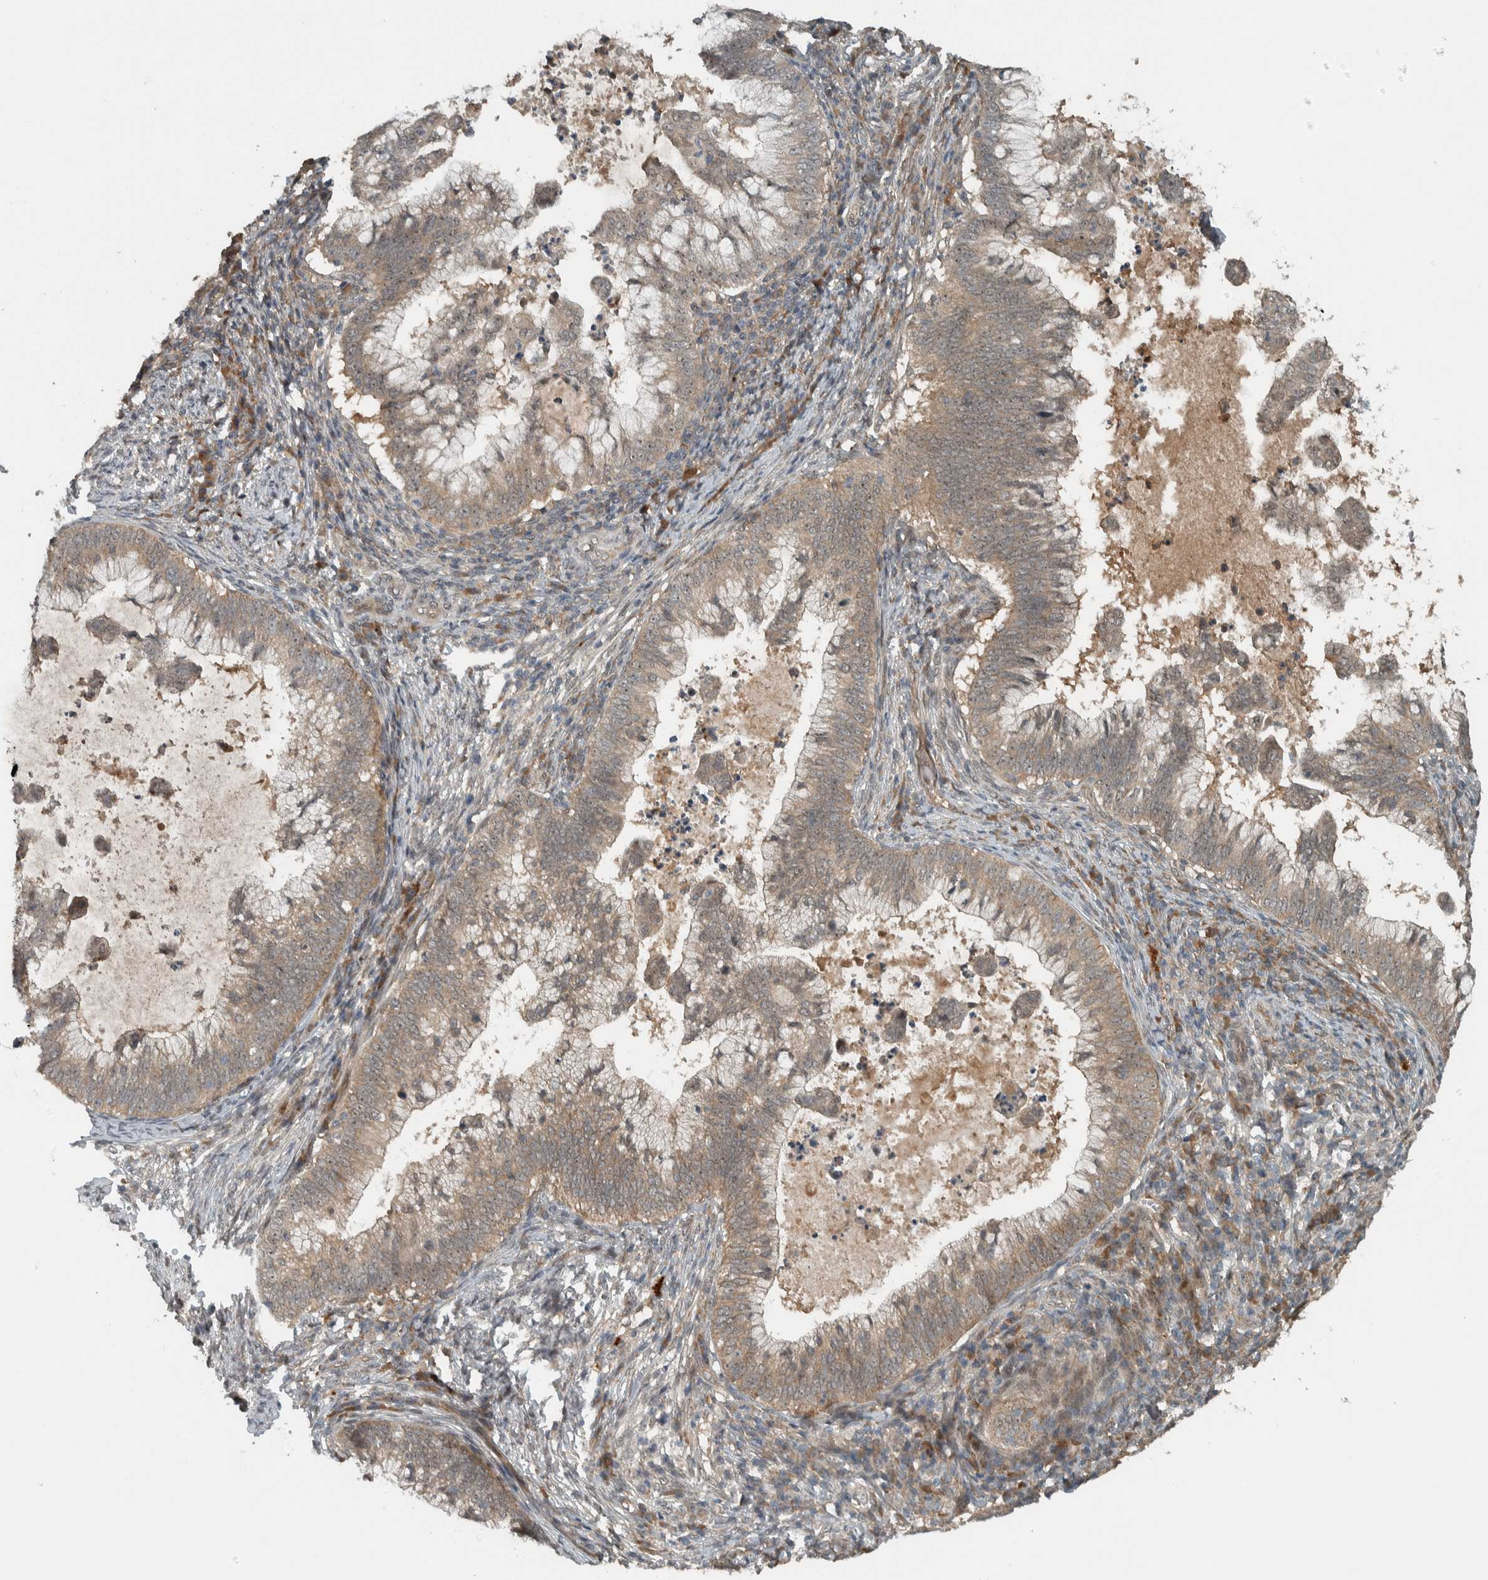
{"staining": {"intensity": "weak", "quantity": ">75%", "location": "cytoplasmic/membranous,nuclear"}, "tissue": "cervical cancer", "cell_type": "Tumor cells", "image_type": "cancer", "snomed": [{"axis": "morphology", "description": "Adenocarcinoma, NOS"}, {"axis": "topography", "description": "Cervix"}], "caption": "Human adenocarcinoma (cervical) stained with a brown dye exhibits weak cytoplasmic/membranous and nuclear positive expression in about >75% of tumor cells.", "gene": "XPO5", "patient": {"sex": "female", "age": 36}}